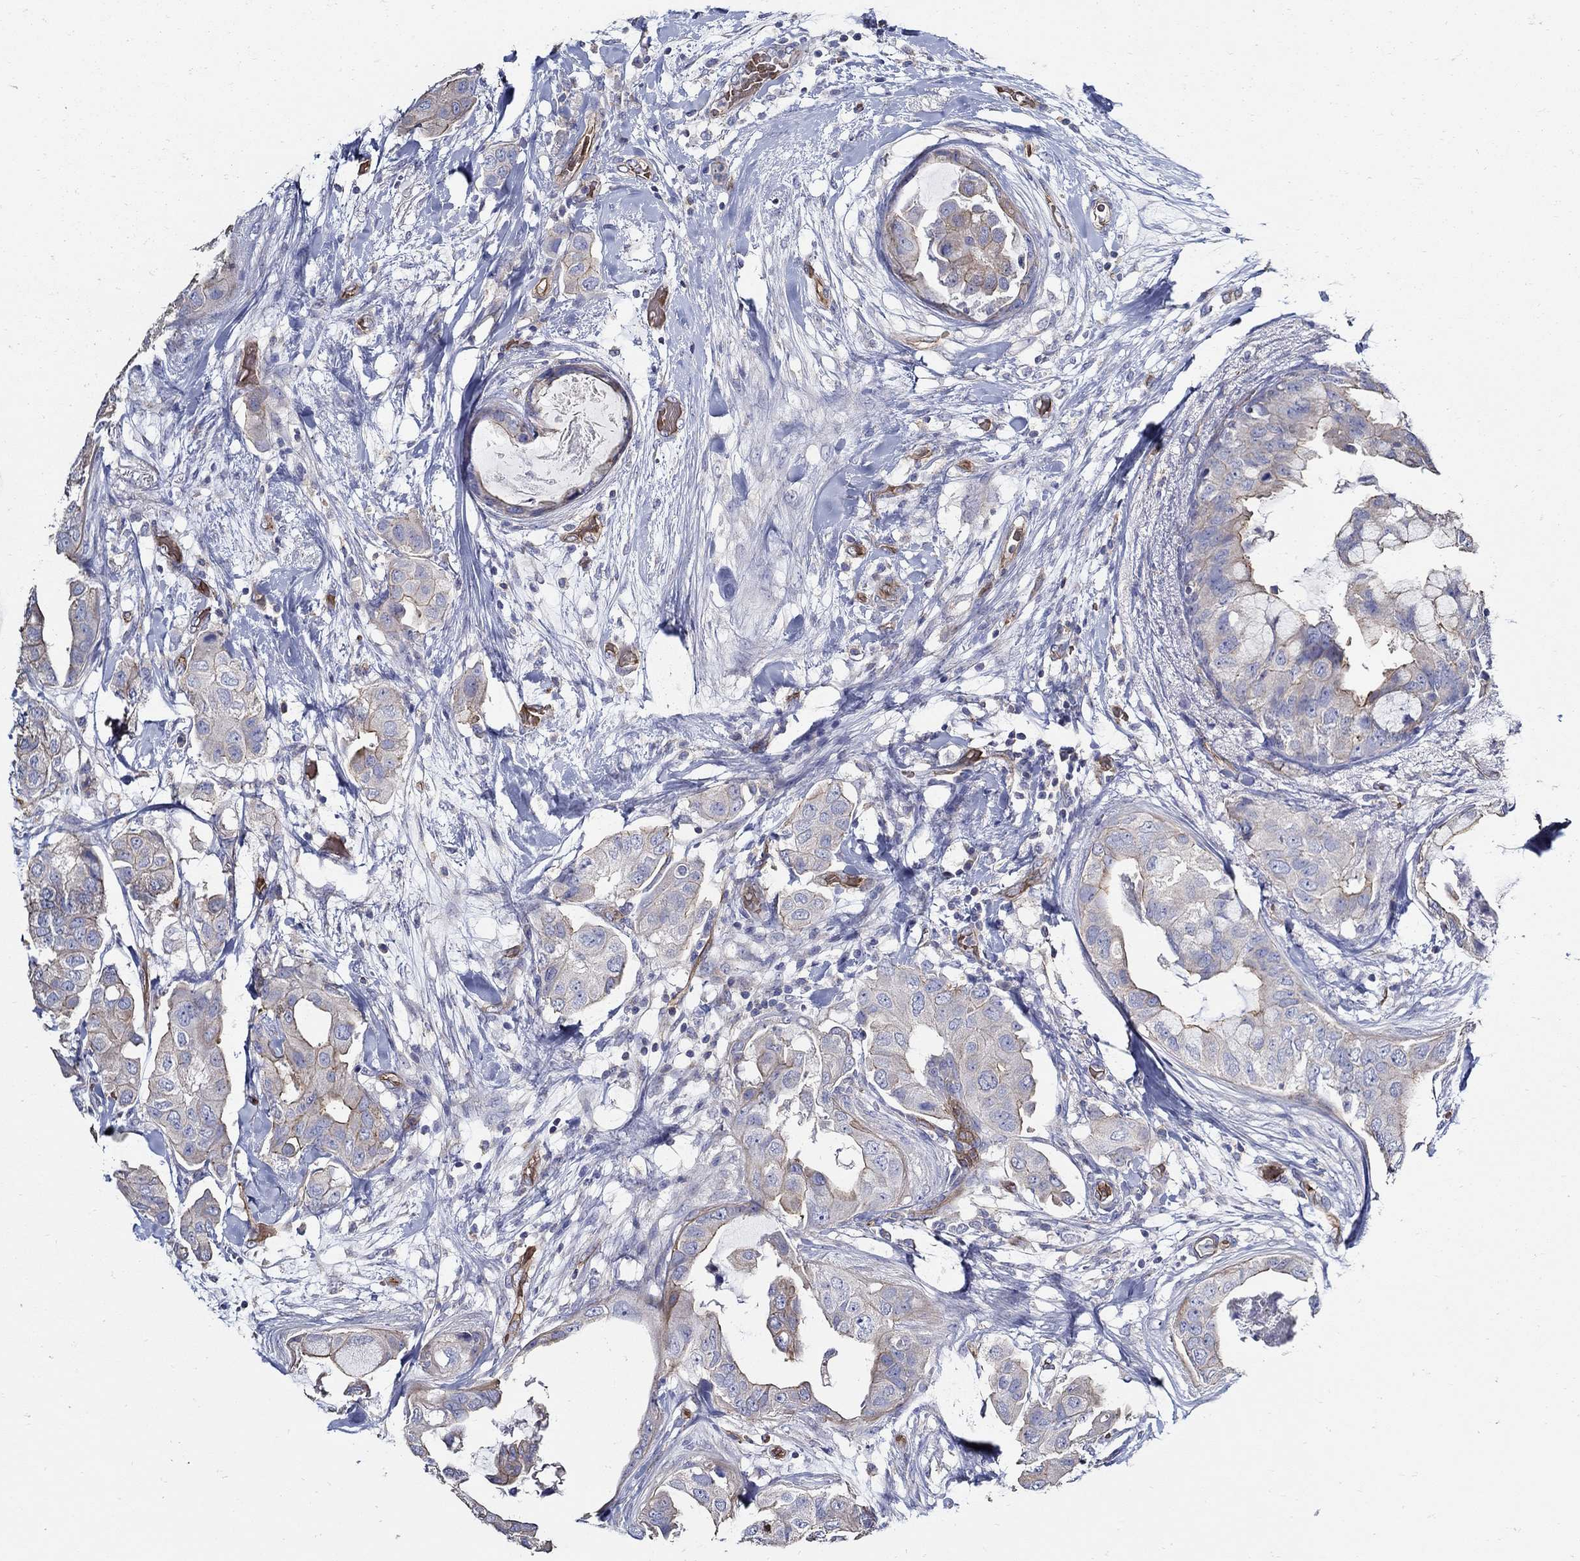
{"staining": {"intensity": "moderate", "quantity": "<25%", "location": "cytoplasmic/membranous"}, "tissue": "breast cancer", "cell_type": "Tumor cells", "image_type": "cancer", "snomed": [{"axis": "morphology", "description": "Normal tissue, NOS"}, {"axis": "morphology", "description": "Duct carcinoma"}, {"axis": "topography", "description": "Breast"}], "caption": "Breast invasive ductal carcinoma stained for a protein (brown) exhibits moderate cytoplasmic/membranous positive staining in about <25% of tumor cells.", "gene": "APBB3", "patient": {"sex": "female", "age": 40}}